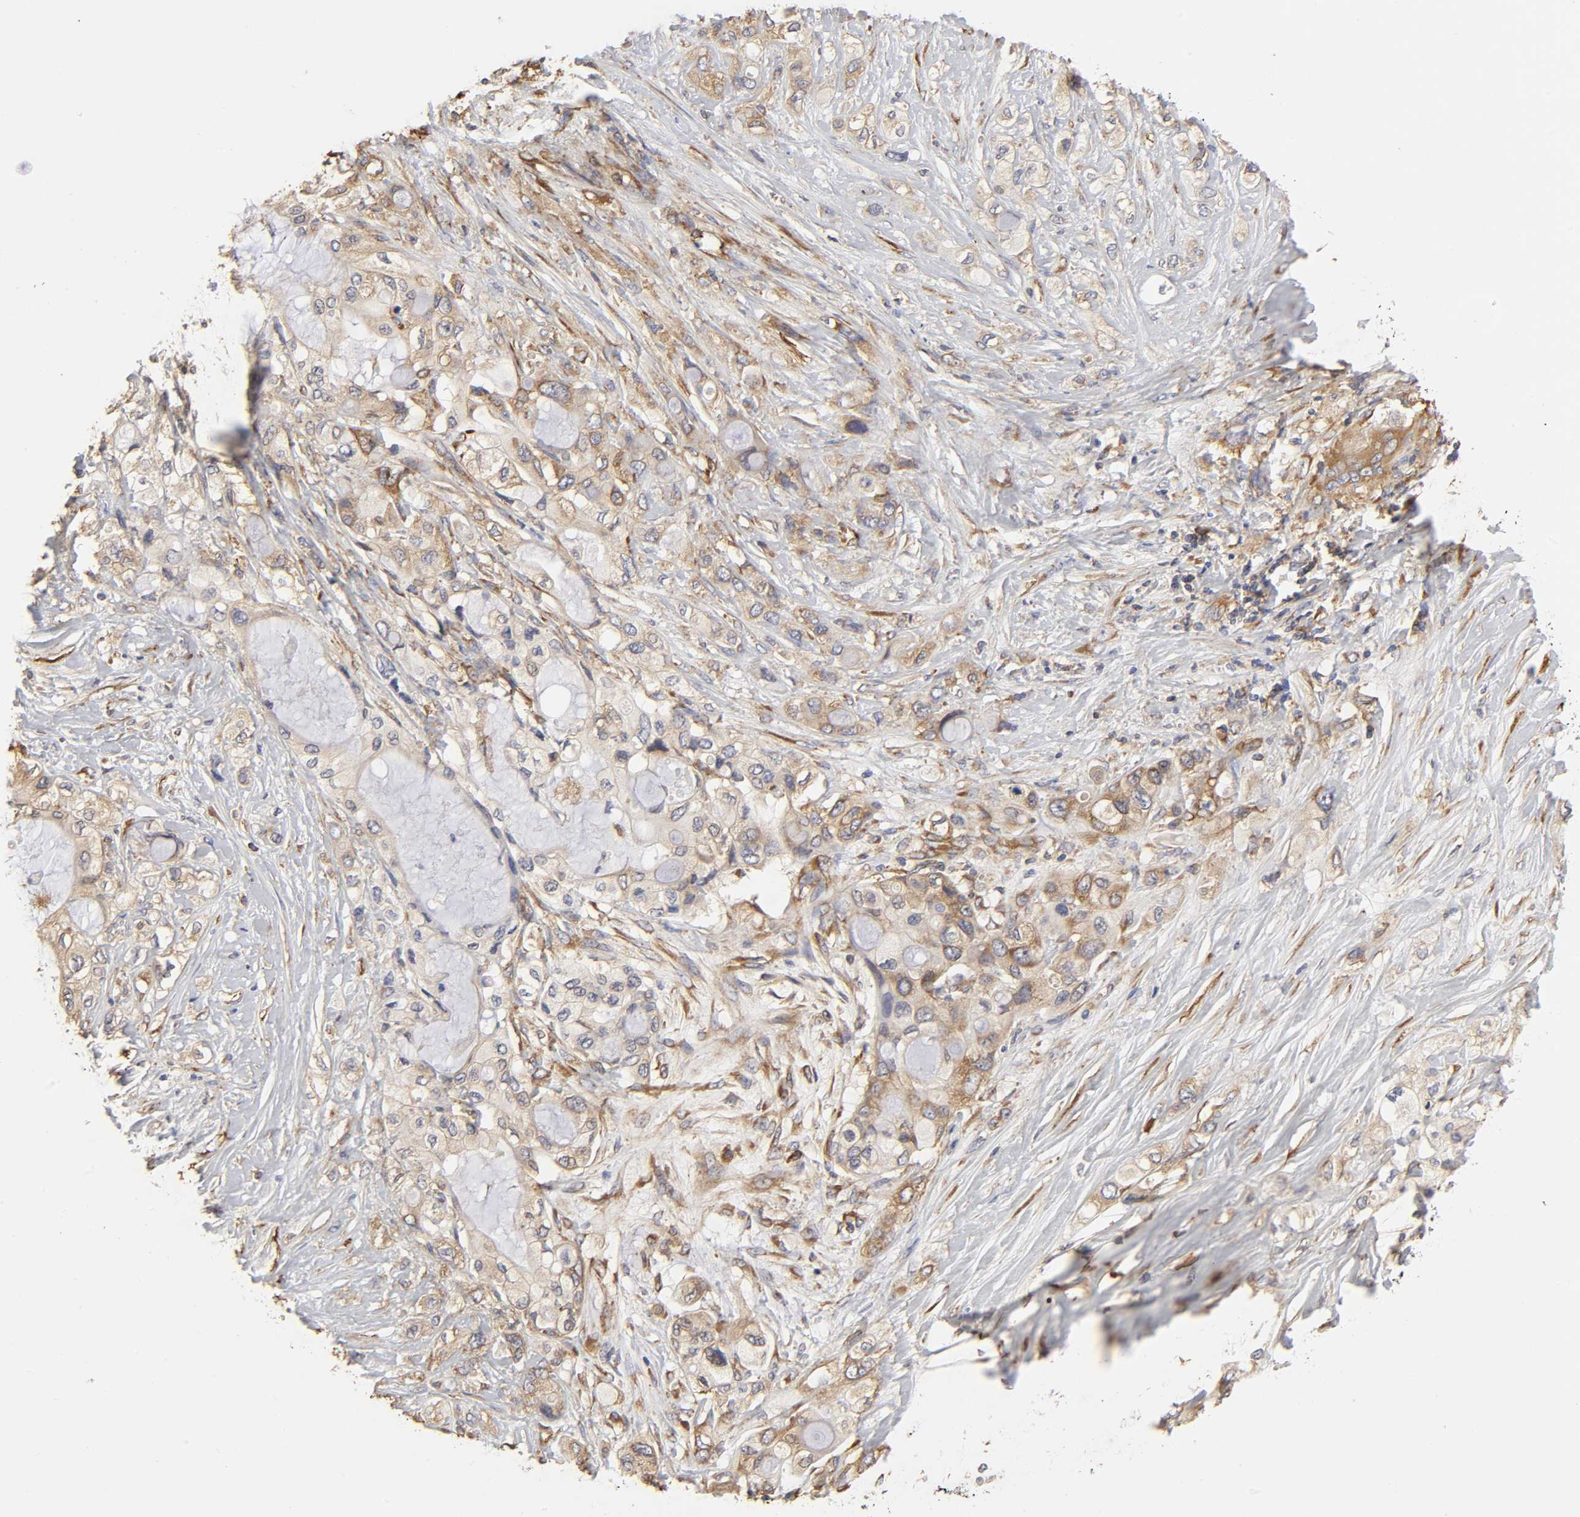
{"staining": {"intensity": "moderate", "quantity": ">75%", "location": "cytoplasmic/membranous"}, "tissue": "pancreatic cancer", "cell_type": "Tumor cells", "image_type": "cancer", "snomed": [{"axis": "morphology", "description": "Adenocarcinoma, NOS"}, {"axis": "topography", "description": "Pancreas"}], "caption": "Protein analysis of pancreatic adenocarcinoma tissue reveals moderate cytoplasmic/membranous positivity in approximately >75% of tumor cells. The staining is performed using DAB brown chromogen to label protein expression. The nuclei are counter-stained blue using hematoxylin.", "gene": "RPL14", "patient": {"sex": "female", "age": 59}}